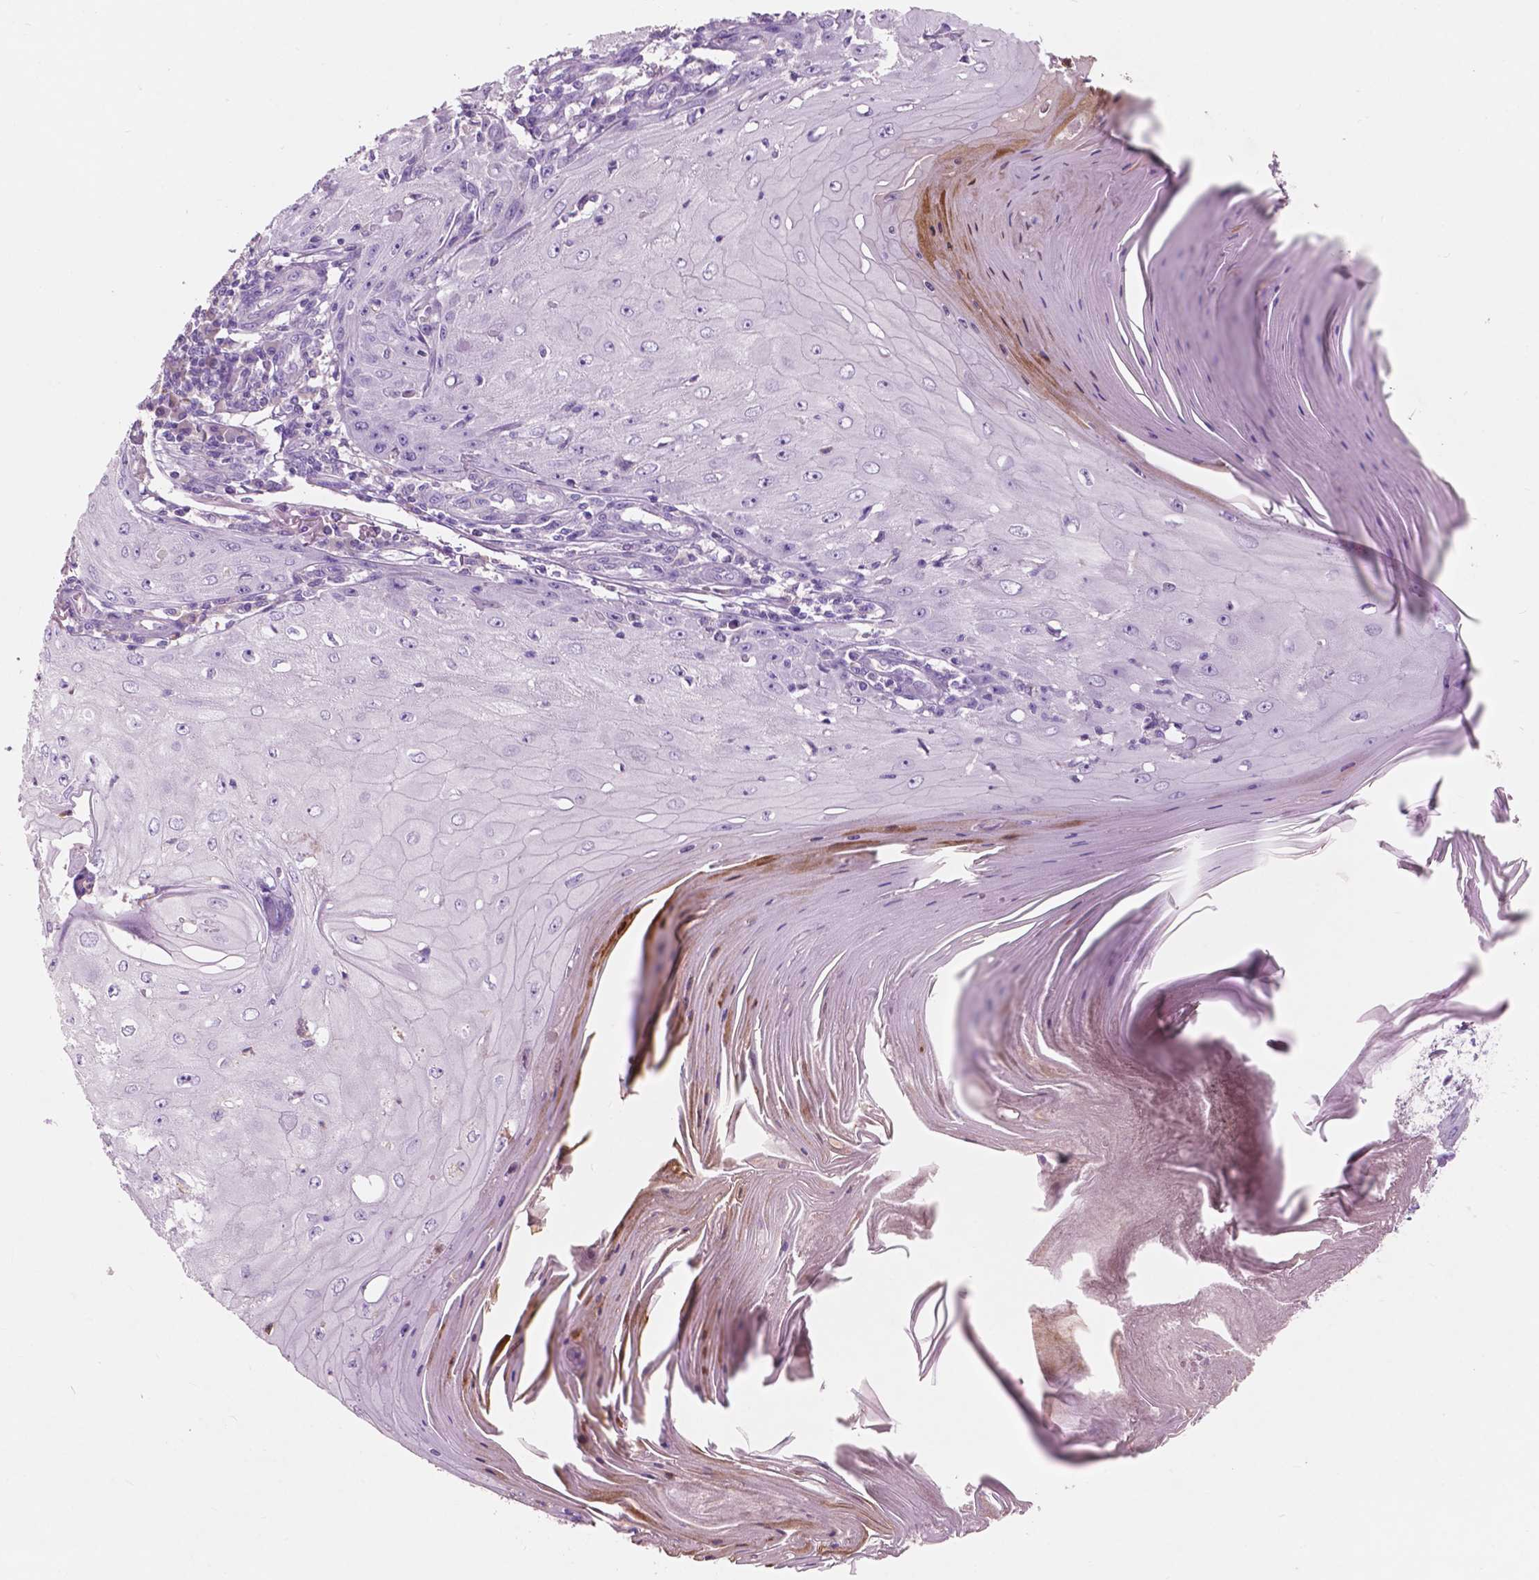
{"staining": {"intensity": "negative", "quantity": "none", "location": "none"}, "tissue": "skin cancer", "cell_type": "Tumor cells", "image_type": "cancer", "snomed": [{"axis": "morphology", "description": "Squamous cell carcinoma, NOS"}, {"axis": "topography", "description": "Skin"}], "caption": "Immunohistochemical staining of skin cancer reveals no significant positivity in tumor cells. Brightfield microscopy of immunohistochemistry stained with DAB (brown) and hematoxylin (blue), captured at high magnification.", "gene": "CUZD1", "patient": {"sex": "female", "age": 73}}